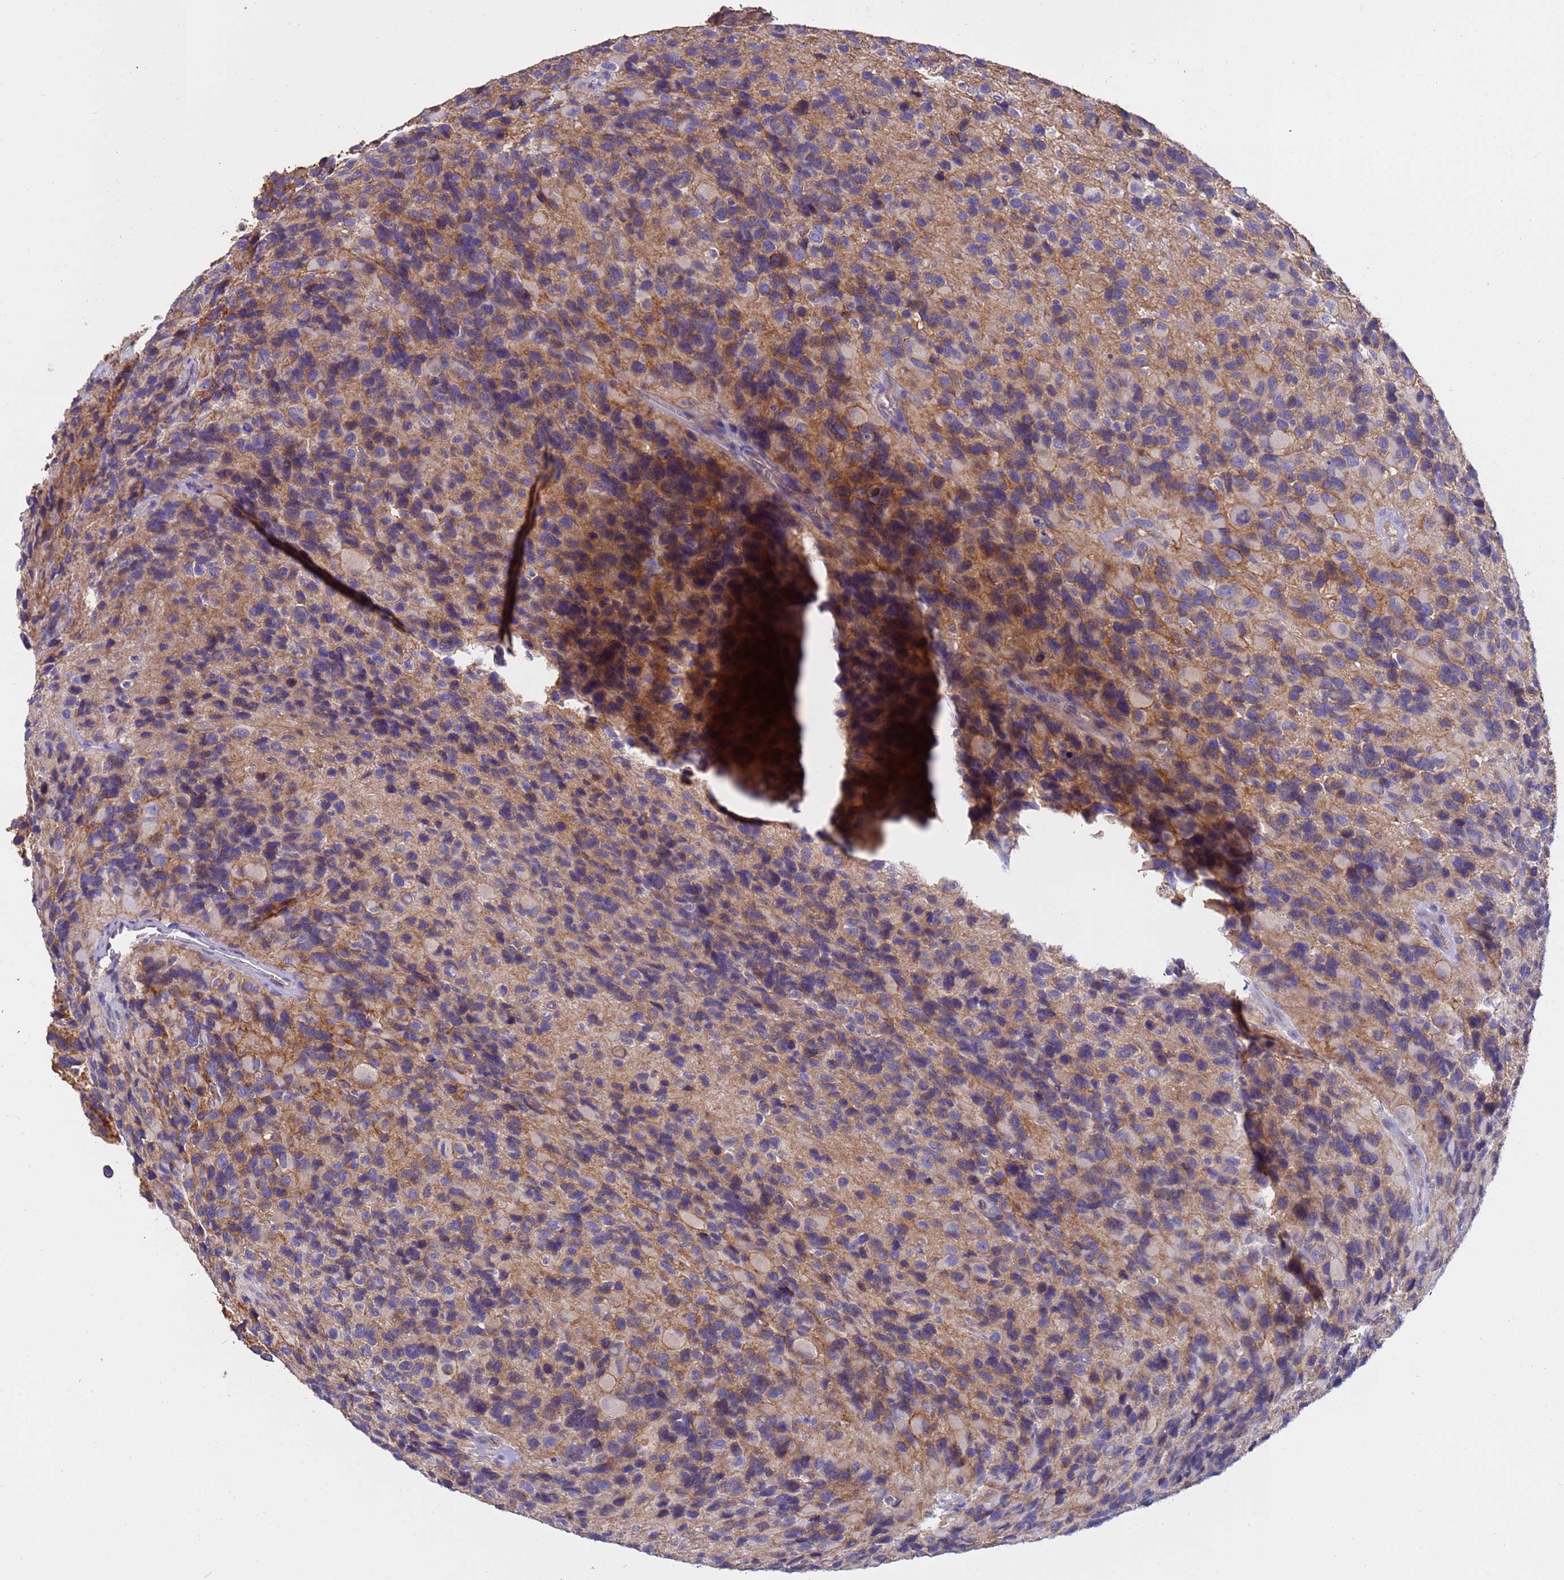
{"staining": {"intensity": "weak", "quantity": "25%-75%", "location": "cytoplasmic/membranous"}, "tissue": "glioma", "cell_type": "Tumor cells", "image_type": "cancer", "snomed": [{"axis": "morphology", "description": "Glioma, malignant, High grade"}, {"axis": "topography", "description": "Brain"}], "caption": "This is an image of immunohistochemistry (IHC) staining of malignant high-grade glioma, which shows weak staining in the cytoplasmic/membranous of tumor cells.", "gene": "ZNF248", "patient": {"sex": "male", "age": 77}}